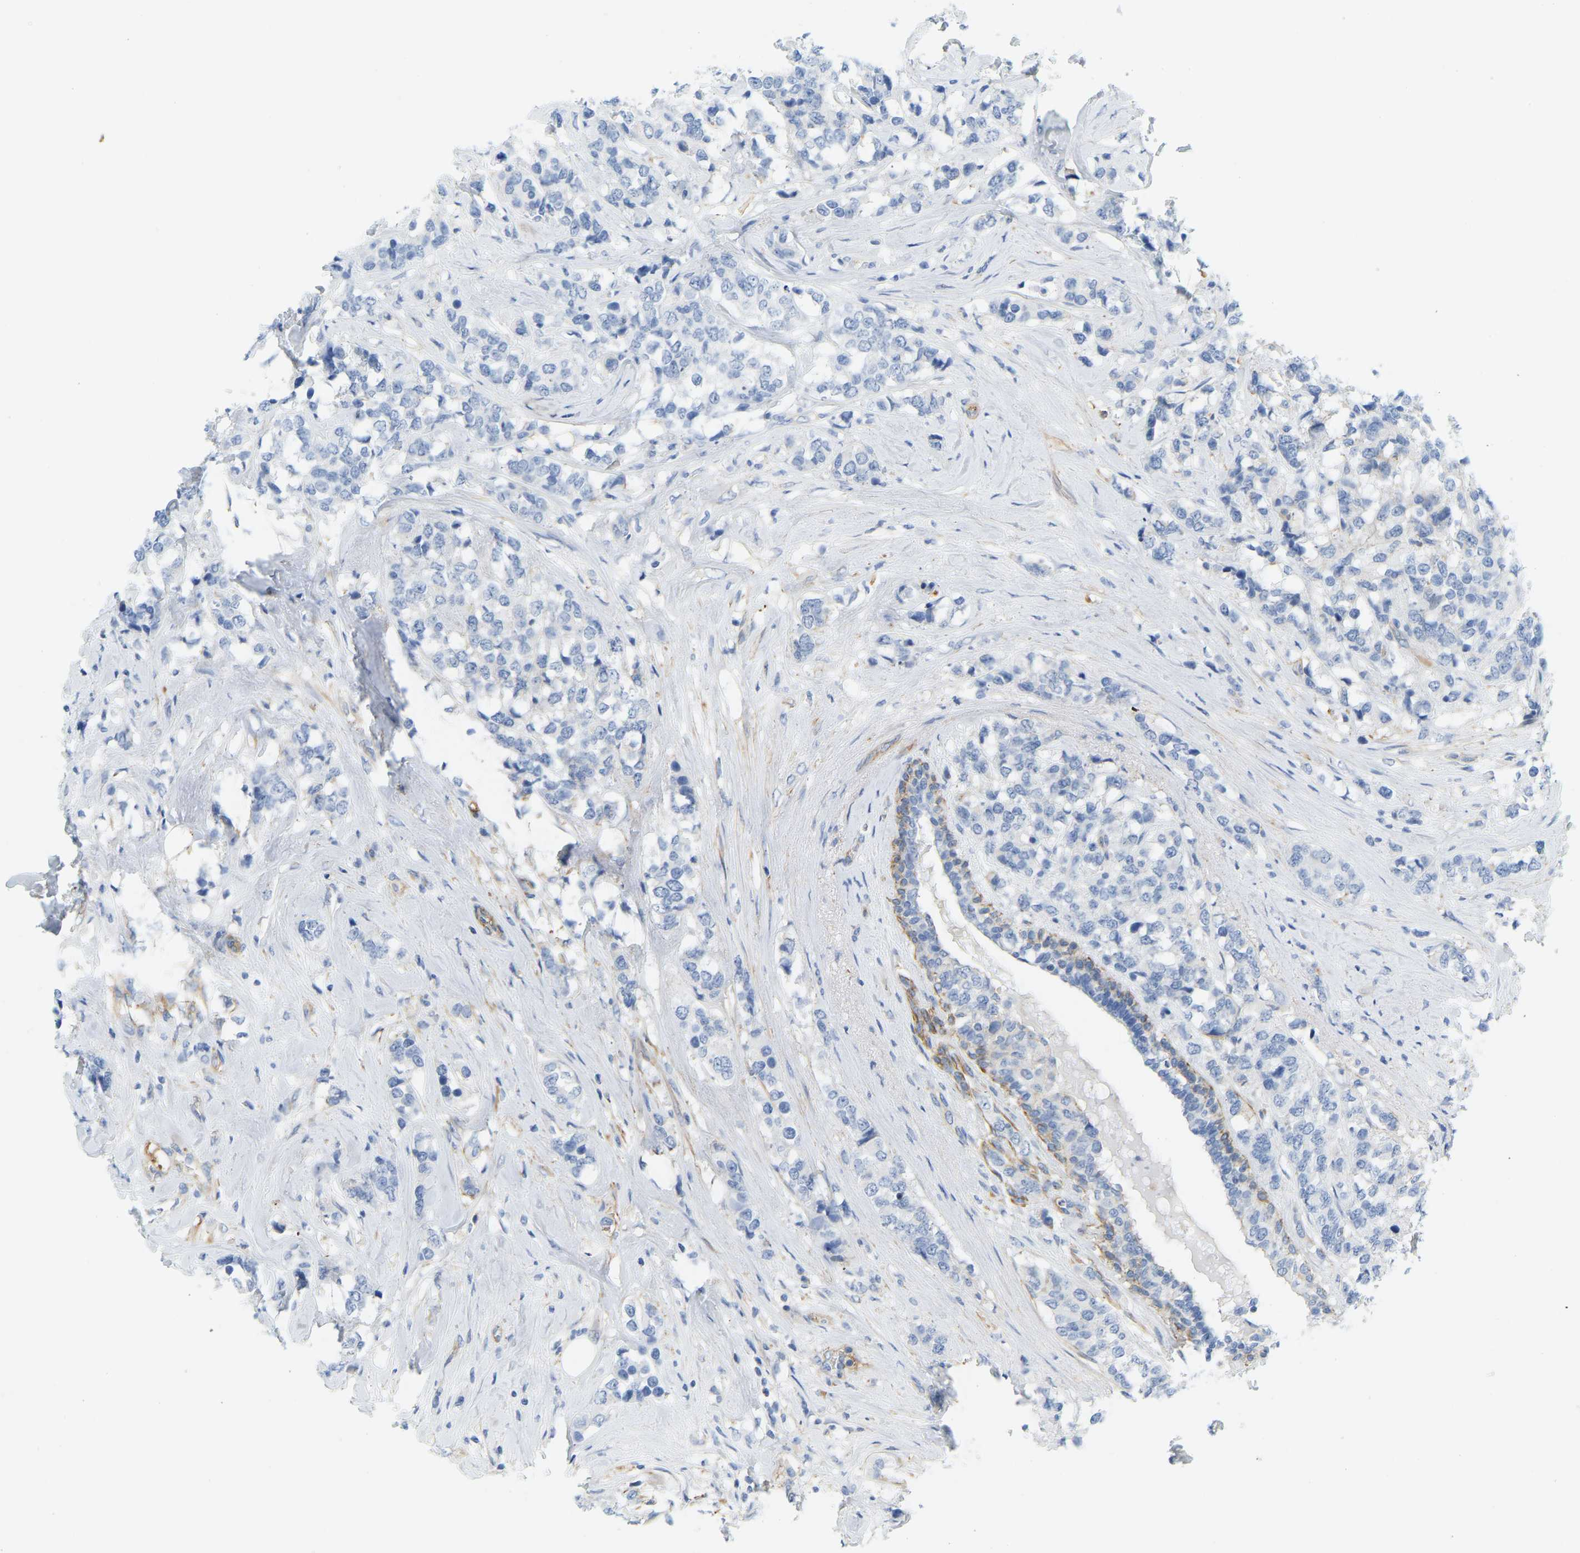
{"staining": {"intensity": "negative", "quantity": "none", "location": "none"}, "tissue": "breast cancer", "cell_type": "Tumor cells", "image_type": "cancer", "snomed": [{"axis": "morphology", "description": "Lobular carcinoma"}, {"axis": "topography", "description": "Breast"}], "caption": "Immunohistochemistry (IHC) of human breast cancer exhibits no expression in tumor cells. (Immunohistochemistry, brightfield microscopy, high magnification).", "gene": "MYL3", "patient": {"sex": "female", "age": 59}}